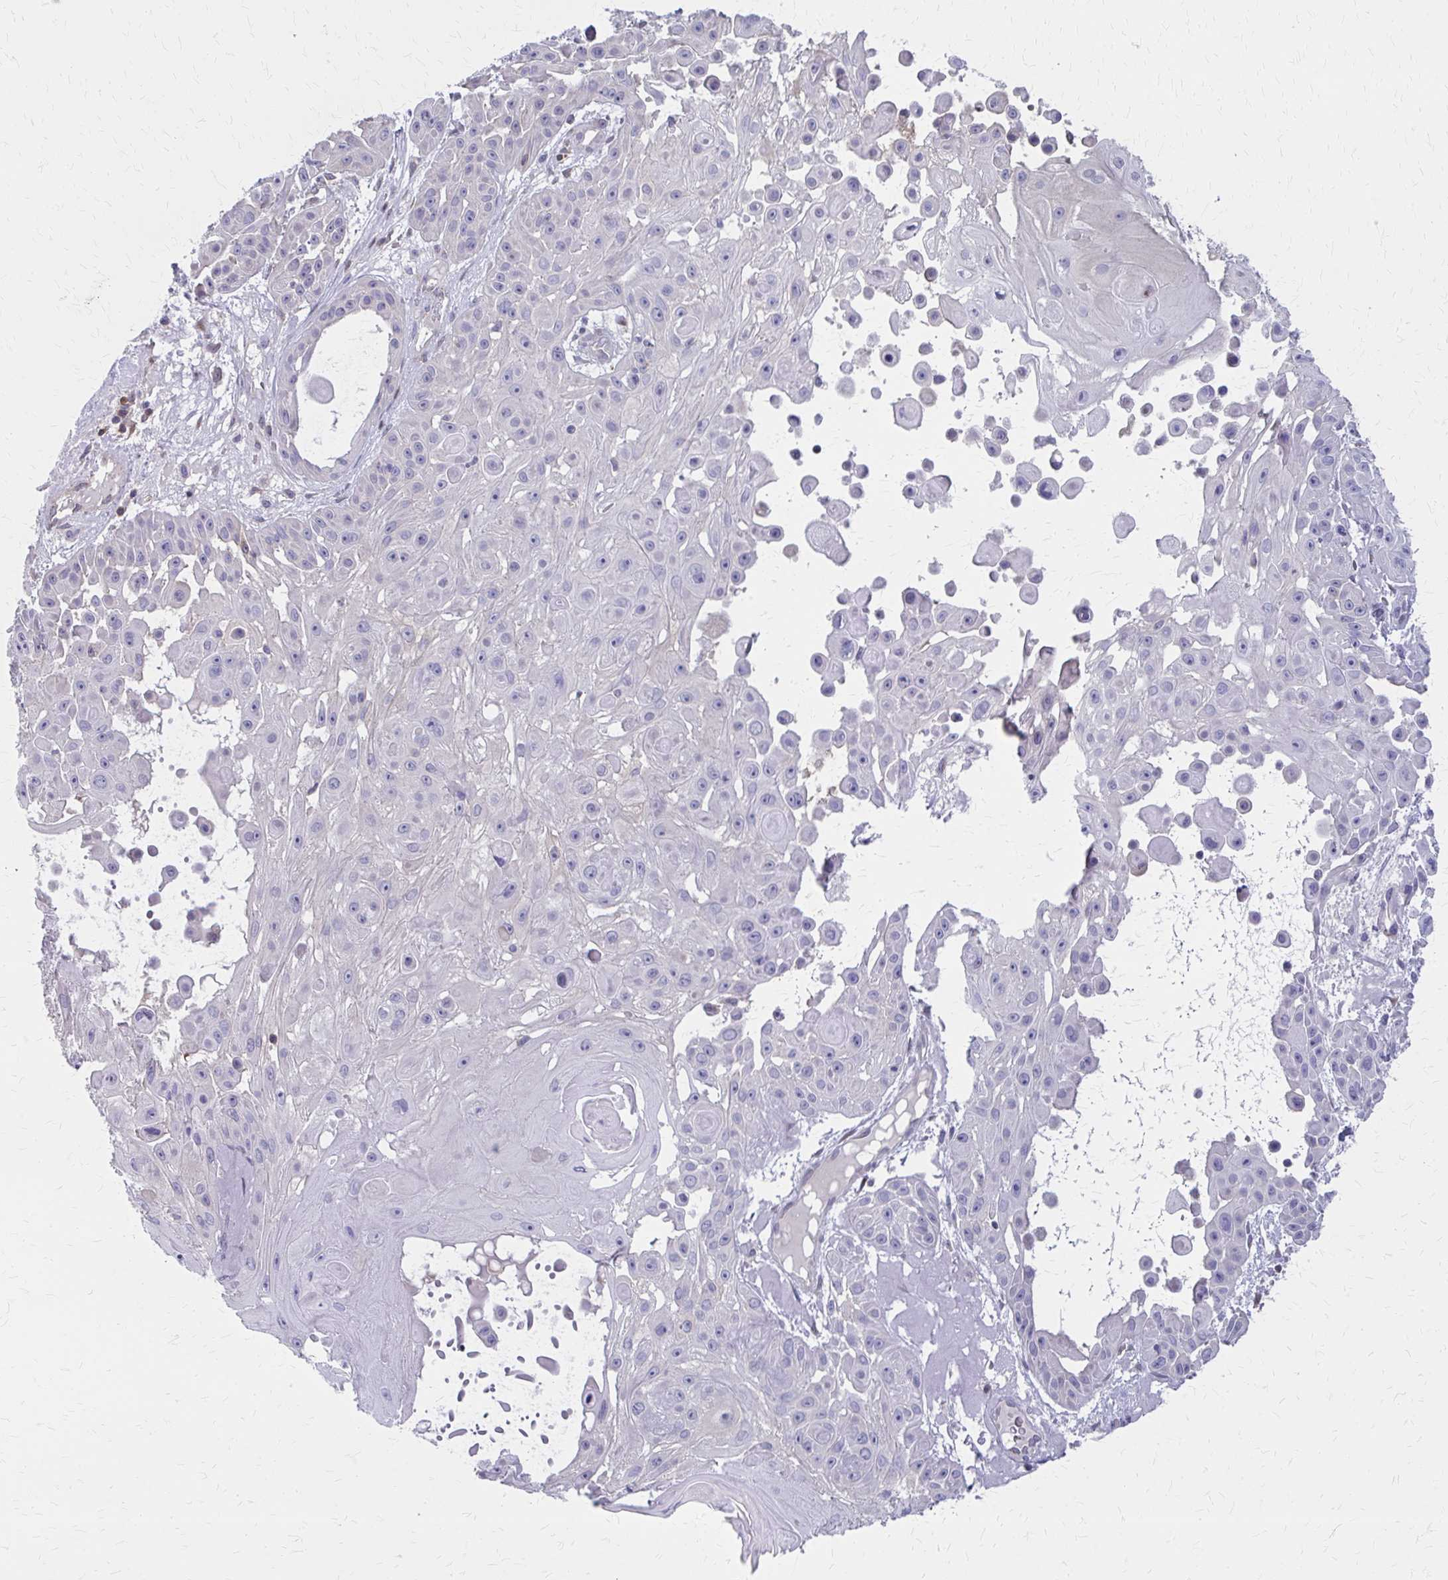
{"staining": {"intensity": "negative", "quantity": "none", "location": "none"}, "tissue": "skin cancer", "cell_type": "Tumor cells", "image_type": "cancer", "snomed": [{"axis": "morphology", "description": "Squamous cell carcinoma, NOS"}, {"axis": "topography", "description": "Skin"}], "caption": "Protein analysis of skin squamous cell carcinoma exhibits no significant staining in tumor cells.", "gene": "IFI44L", "patient": {"sex": "male", "age": 91}}